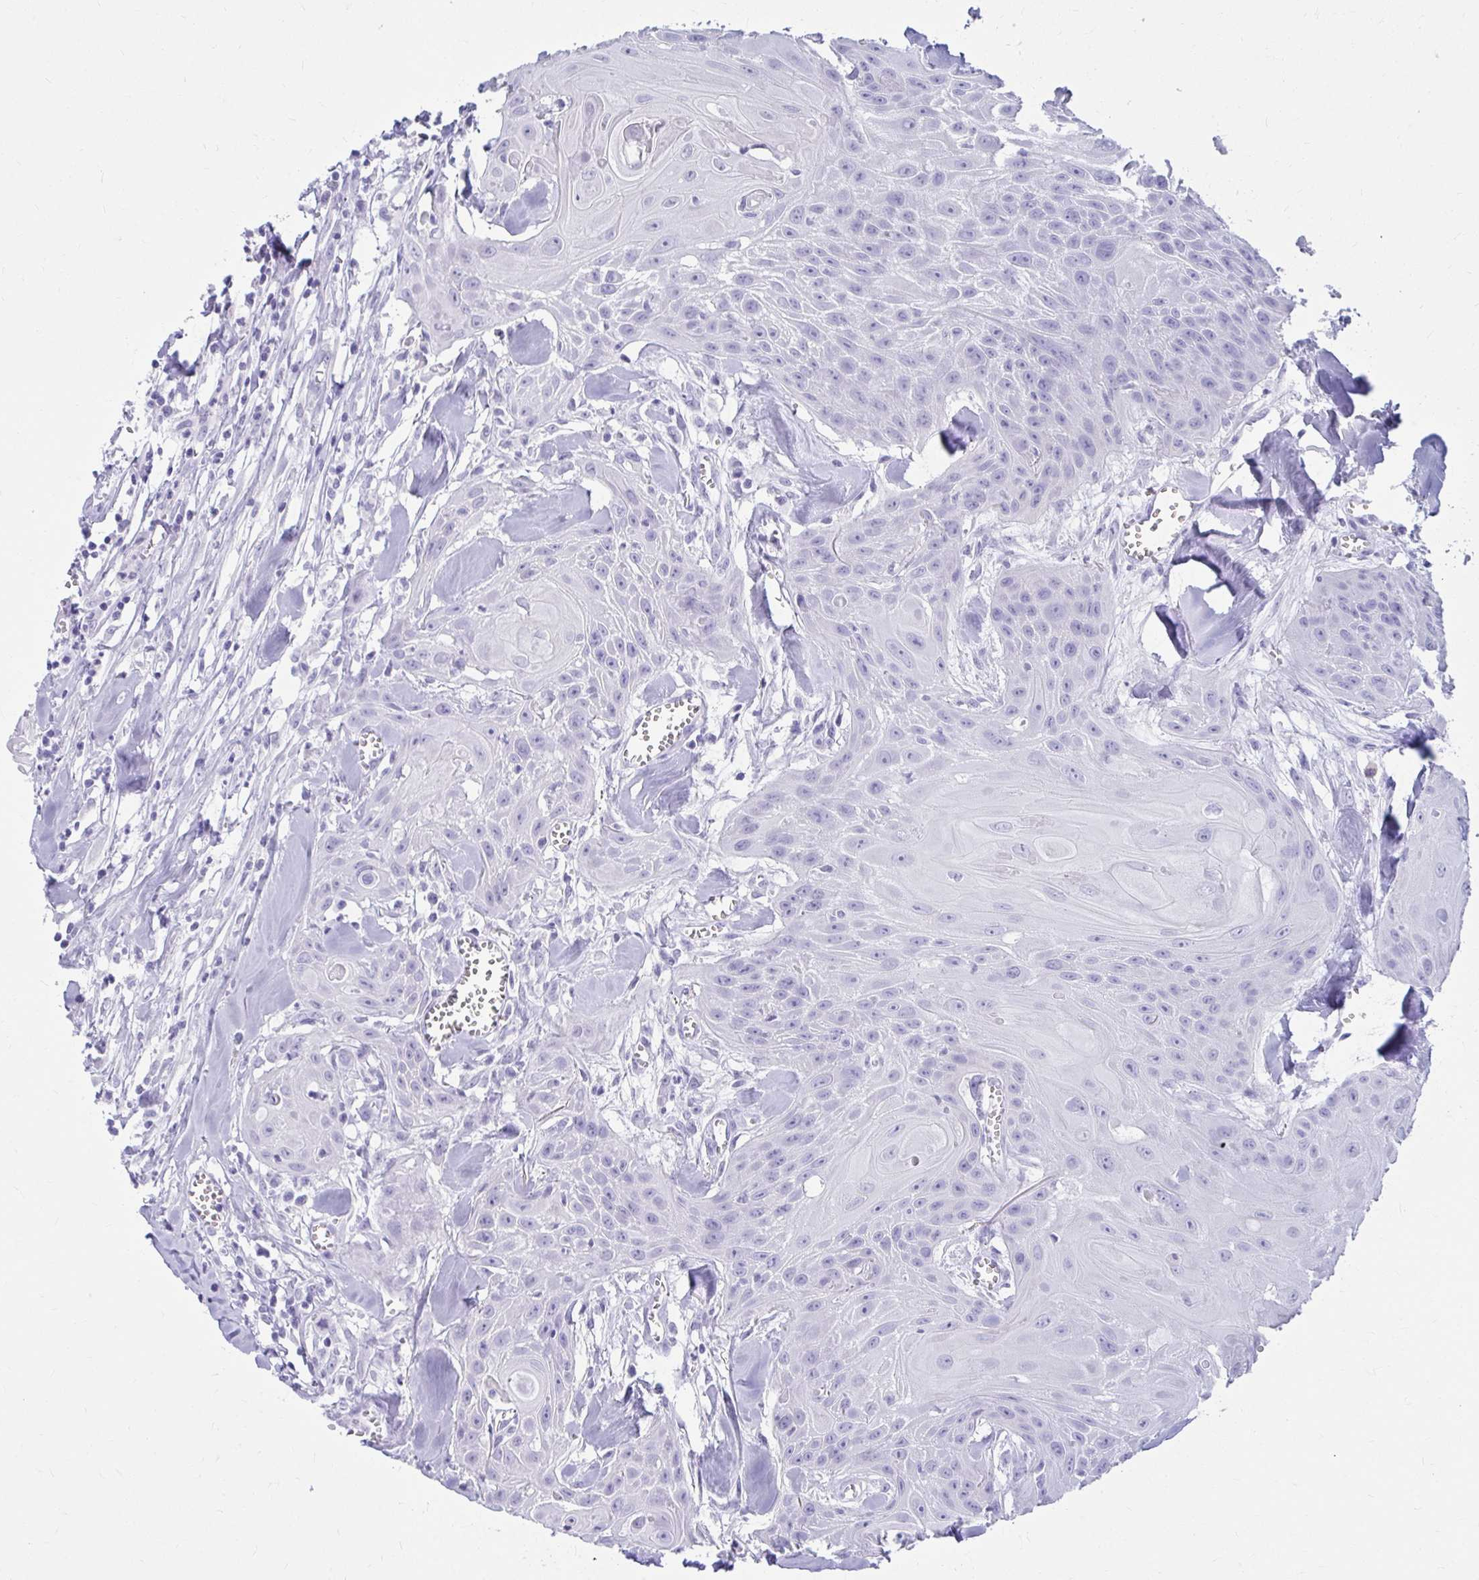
{"staining": {"intensity": "negative", "quantity": "none", "location": "none"}, "tissue": "head and neck cancer", "cell_type": "Tumor cells", "image_type": "cancer", "snomed": [{"axis": "morphology", "description": "Squamous cell carcinoma, NOS"}, {"axis": "topography", "description": "Lymph node"}, {"axis": "topography", "description": "Salivary gland"}, {"axis": "topography", "description": "Head-Neck"}], "caption": "High magnification brightfield microscopy of squamous cell carcinoma (head and neck) stained with DAB (3,3'-diaminobenzidine) (brown) and counterstained with hematoxylin (blue): tumor cells show no significant expression.", "gene": "ATP4B", "patient": {"sex": "female", "age": 74}}